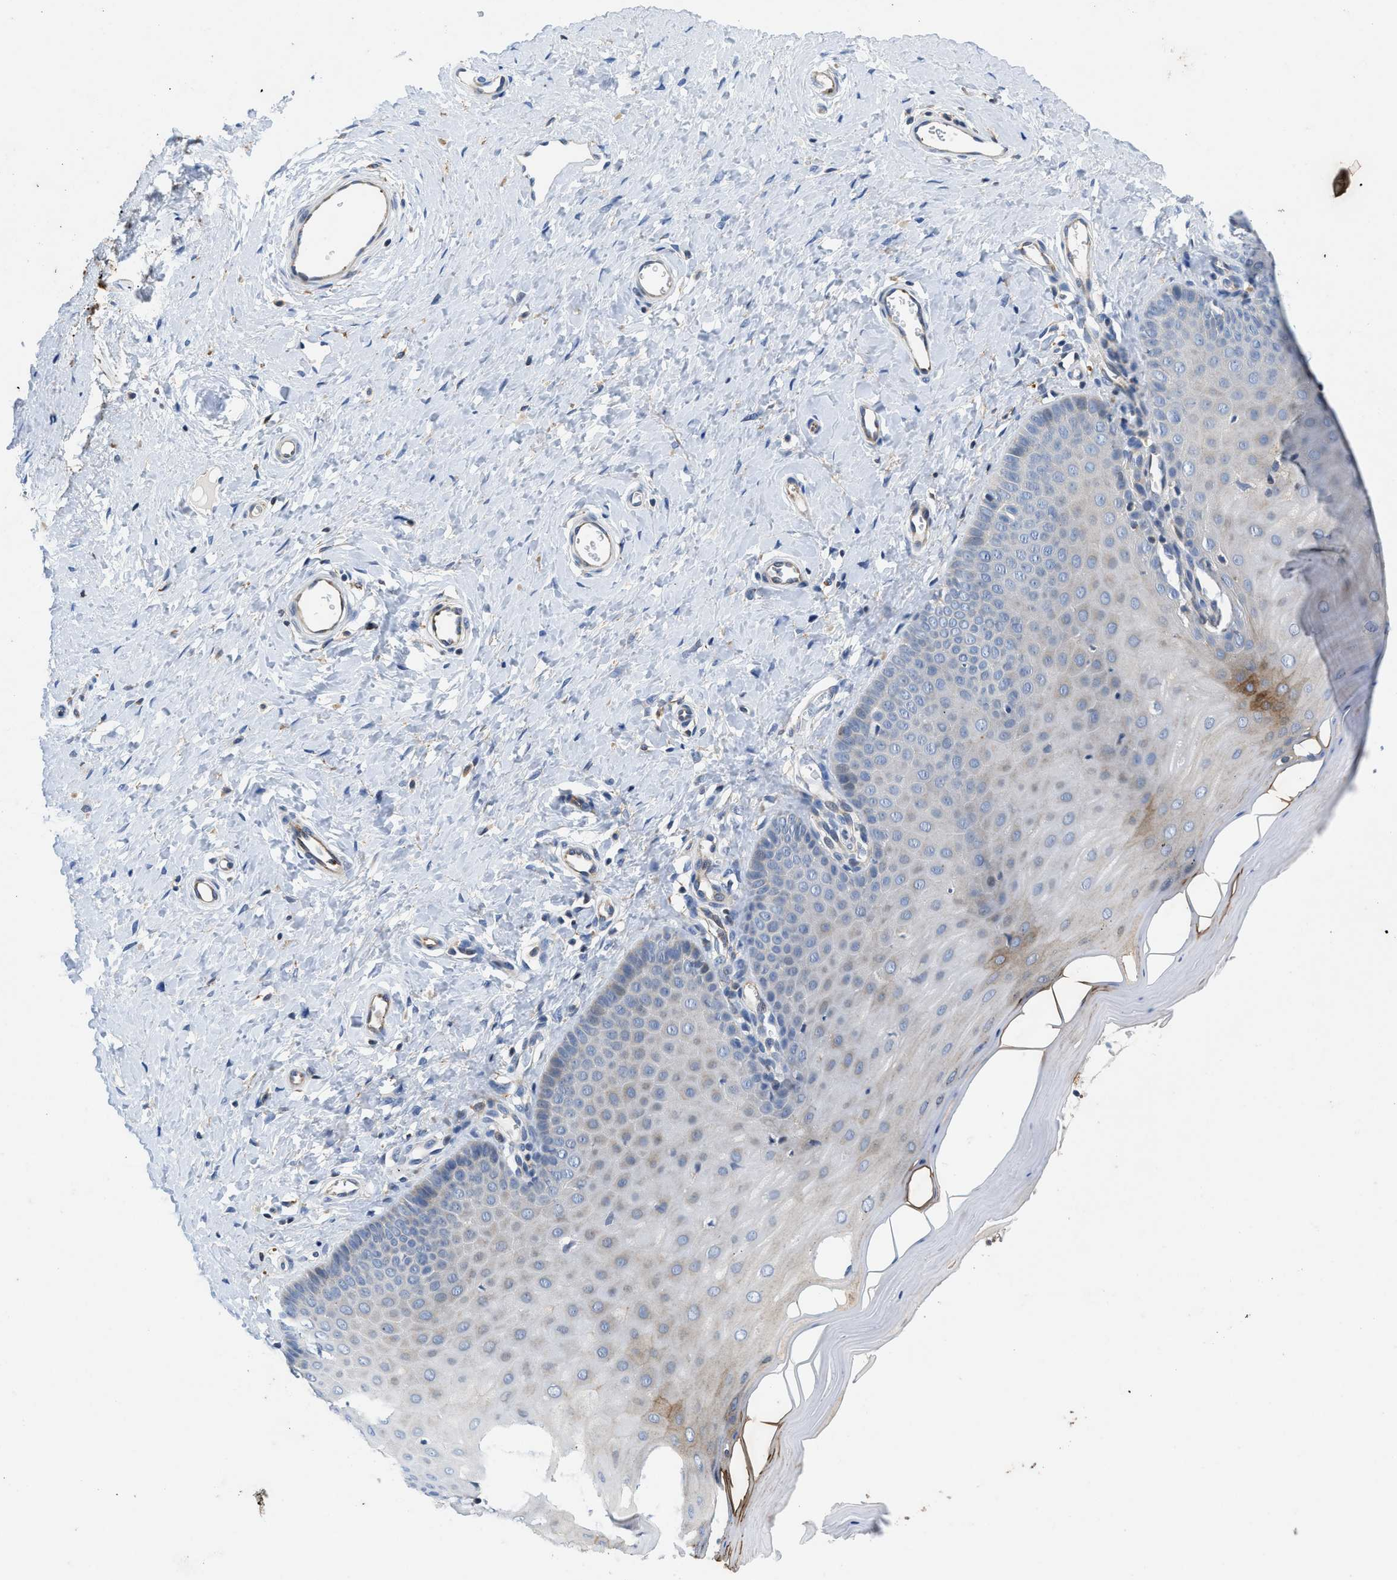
{"staining": {"intensity": "moderate", "quantity": "<25%", "location": "cytoplasmic/membranous"}, "tissue": "cervix", "cell_type": "Squamous epithelial cells", "image_type": "normal", "snomed": [{"axis": "morphology", "description": "Normal tissue, NOS"}, {"axis": "topography", "description": "Cervix"}], "caption": "Approximately <25% of squamous epithelial cells in unremarkable cervix reveal moderate cytoplasmic/membranous protein staining as visualized by brown immunohistochemical staining.", "gene": "ENPP4", "patient": {"sex": "female", "age": 55}}